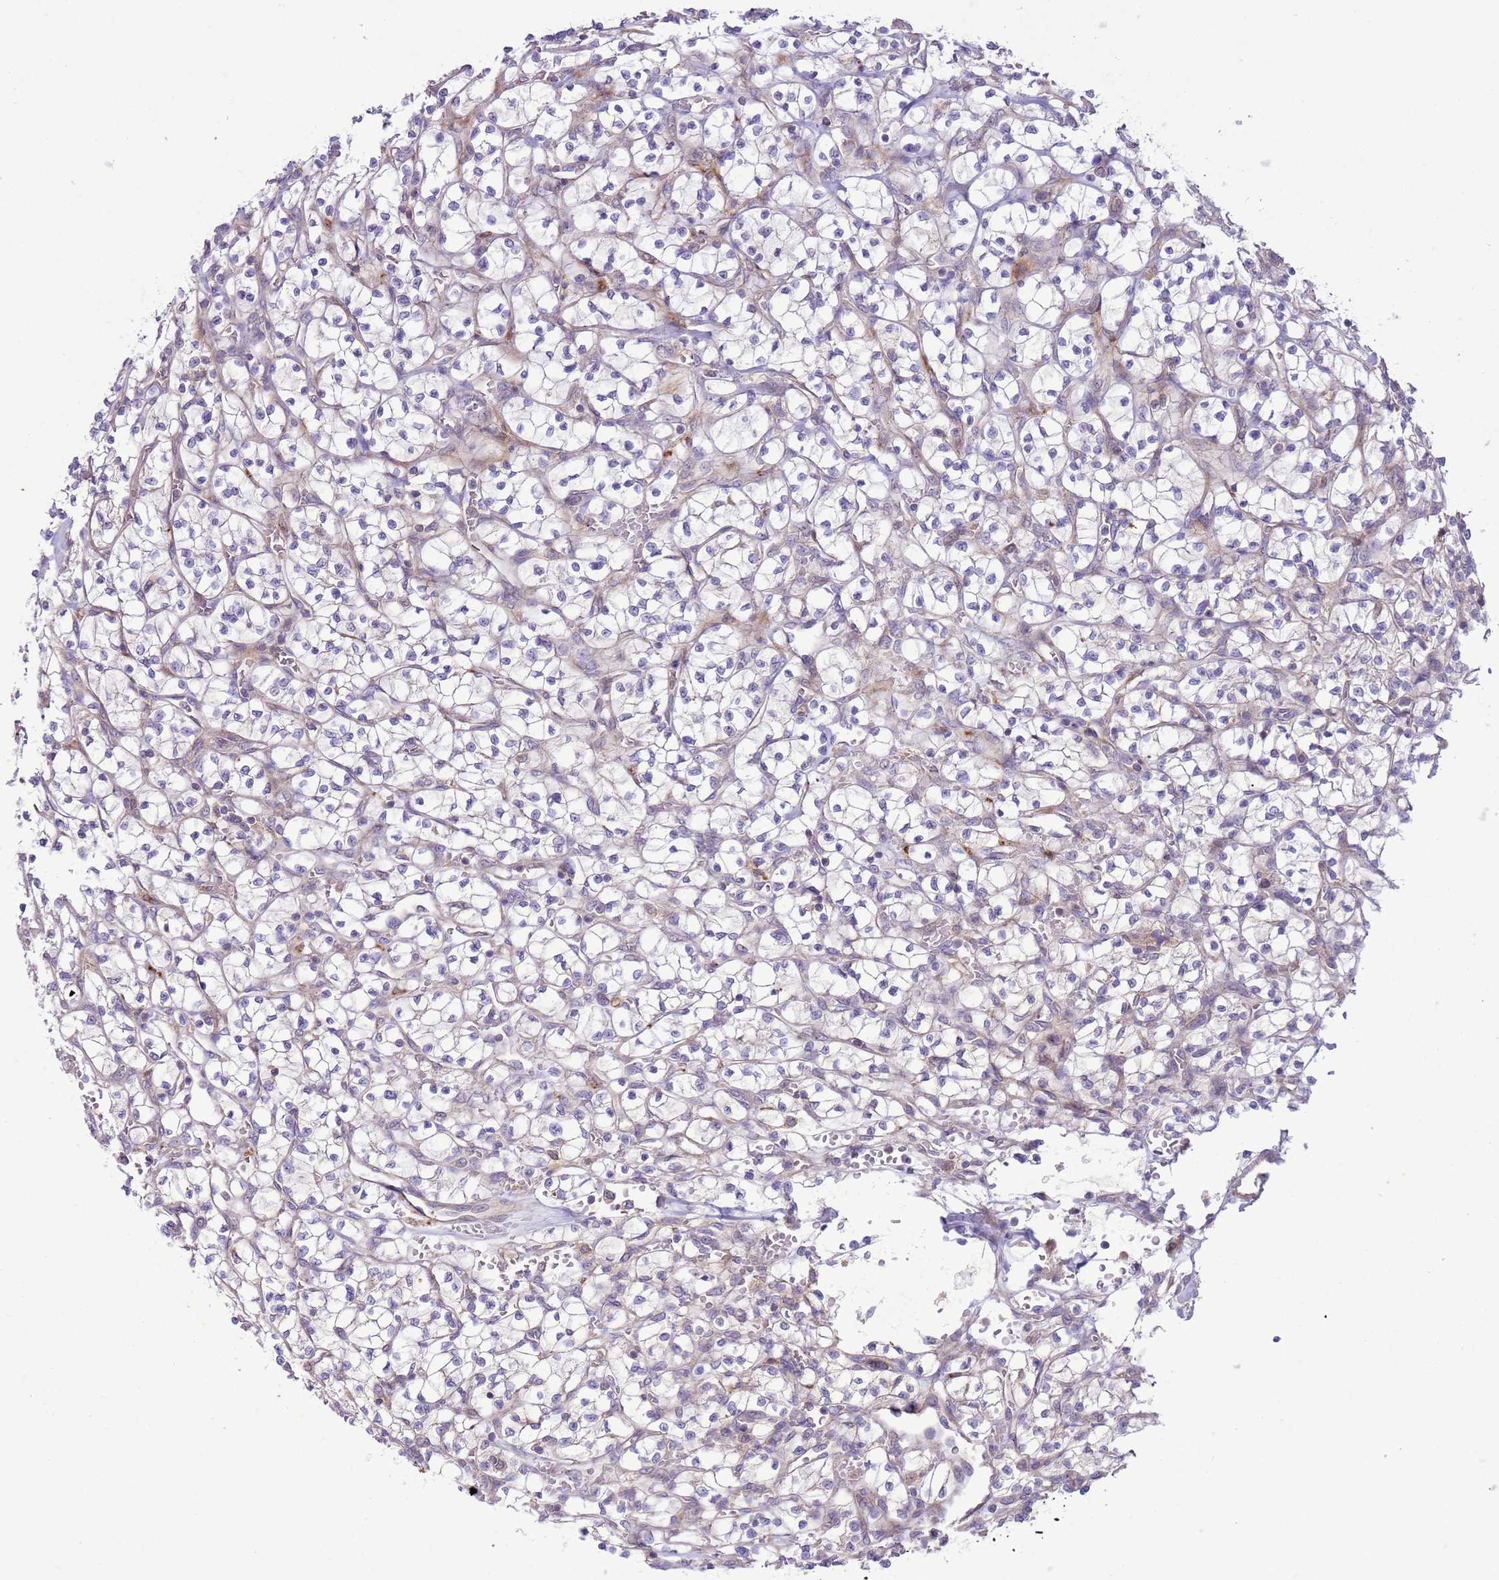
{"staining": {"intensity": "negative", "quantity": "none", "location": "none"}, "tissue": "renal cancer", "cell_type": "Tumor cells", "image_type": "cancer", "snomed": [{"axis": "morphology", "description": "Adenocarcinoma, NOS"}, {"axis": "topography", "description": "Kidney"}], "caption": "Immunohistochemical staining of adenocarcinoma (renal) displays no significant staining in tumor cells.", "gene": "ZNF624", "patient": {"sex": "female", "age": 64}}